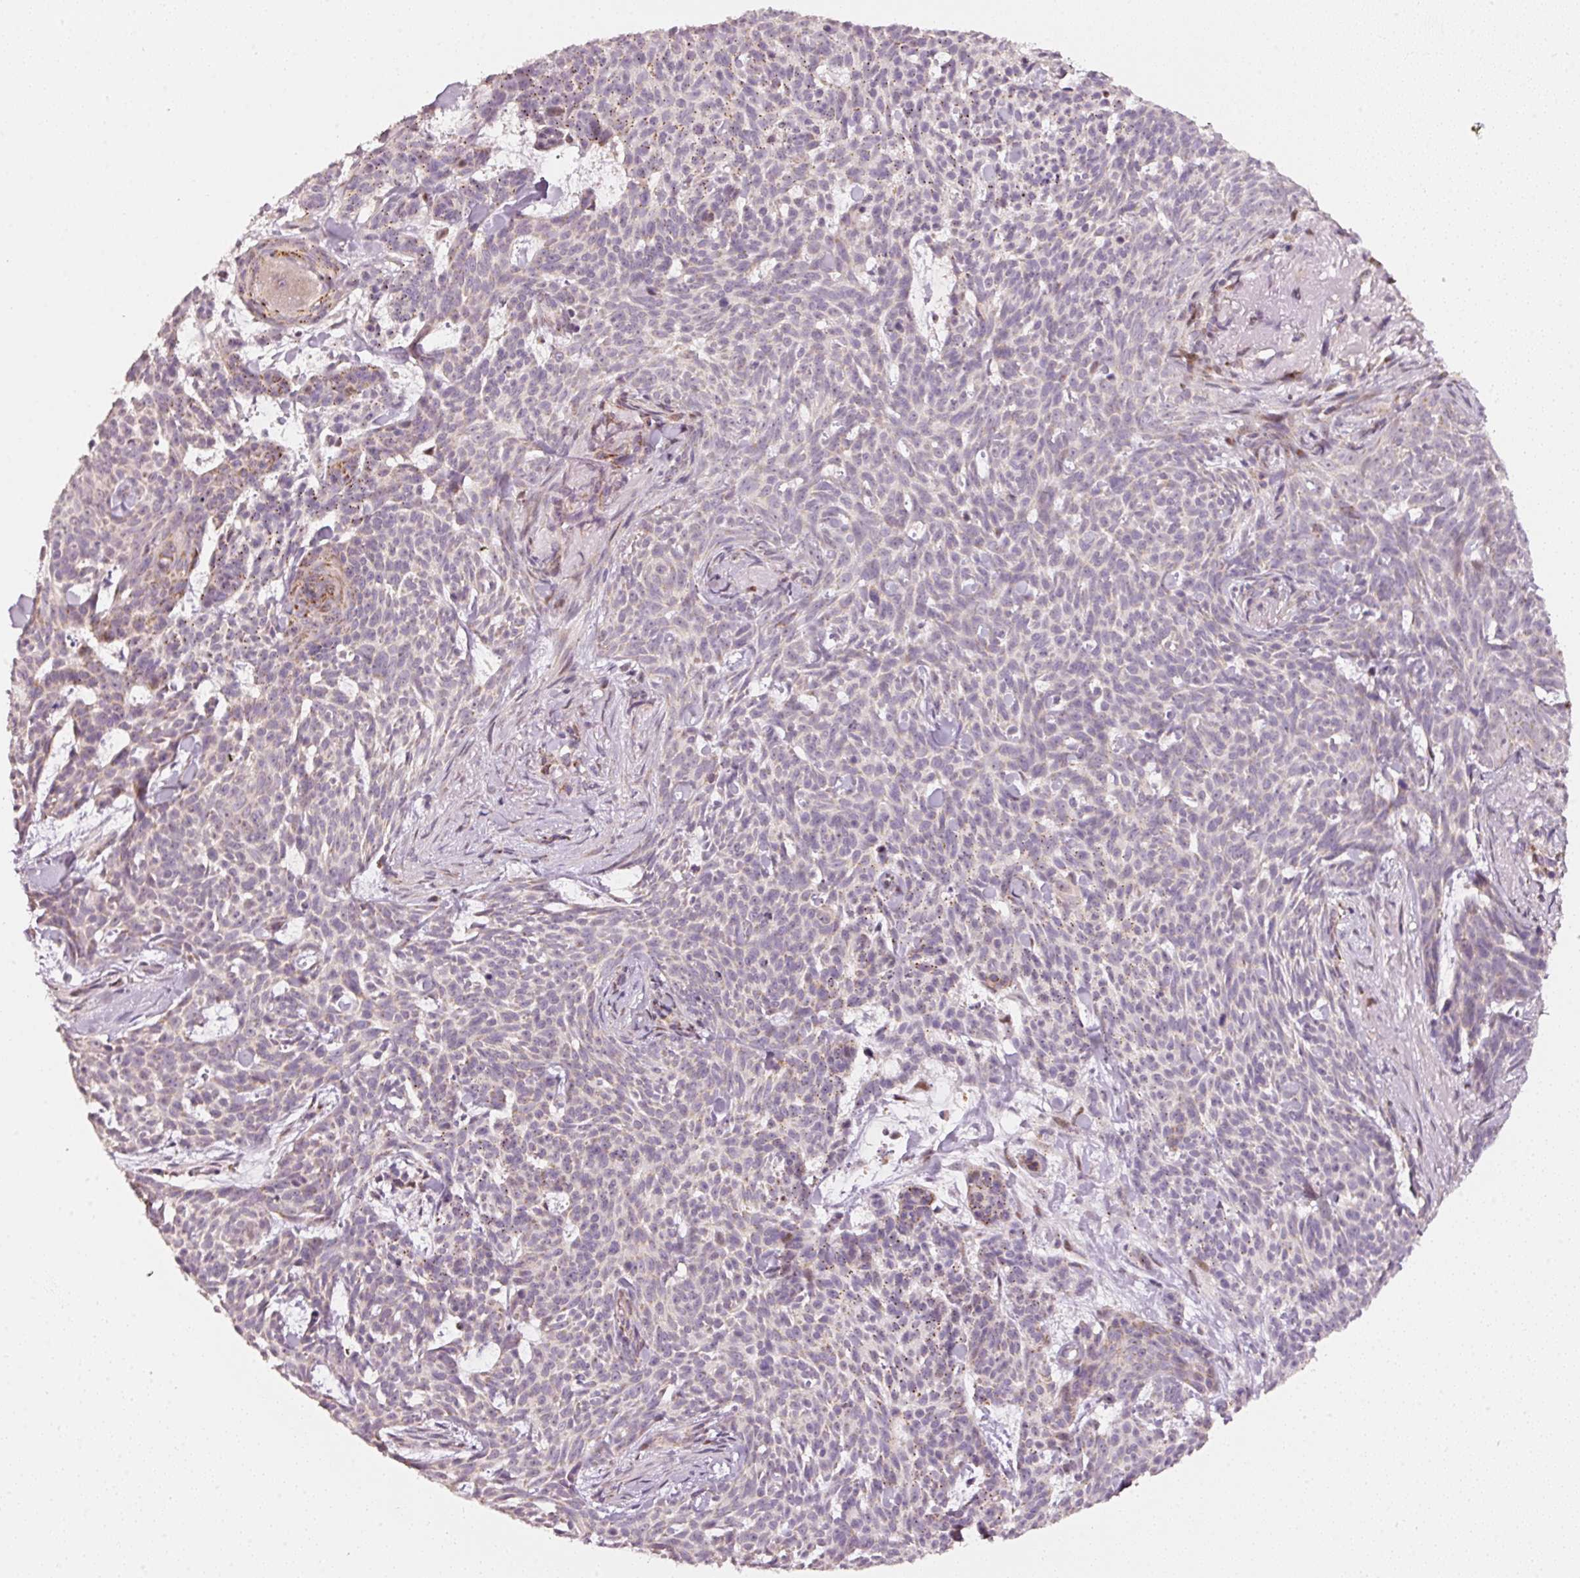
{"staining": {"intensity": "weak", "quantity": "<25%", "location": "cytoplasmic/membranous"}, "tissue": "skin cancer", "cell_type": "Tumor cells", "image_type": "cancer", "snomed": [{"axis": "morphology", "description": "Basal cell carcinoma"}, {"axis": "topography", "description": "Skin"}], "caption": "Micrograph shows no protein expression in tumor cells of basal cell carcinoma (skin) tissue. (Stains: DAB immunohistochemistry (IHC) with hematoxylin counter stain, Microscopy: brightfield microscopy at high magnification).", "gene": "TOB2", "patient": {"sex": "female", "age": 93}}